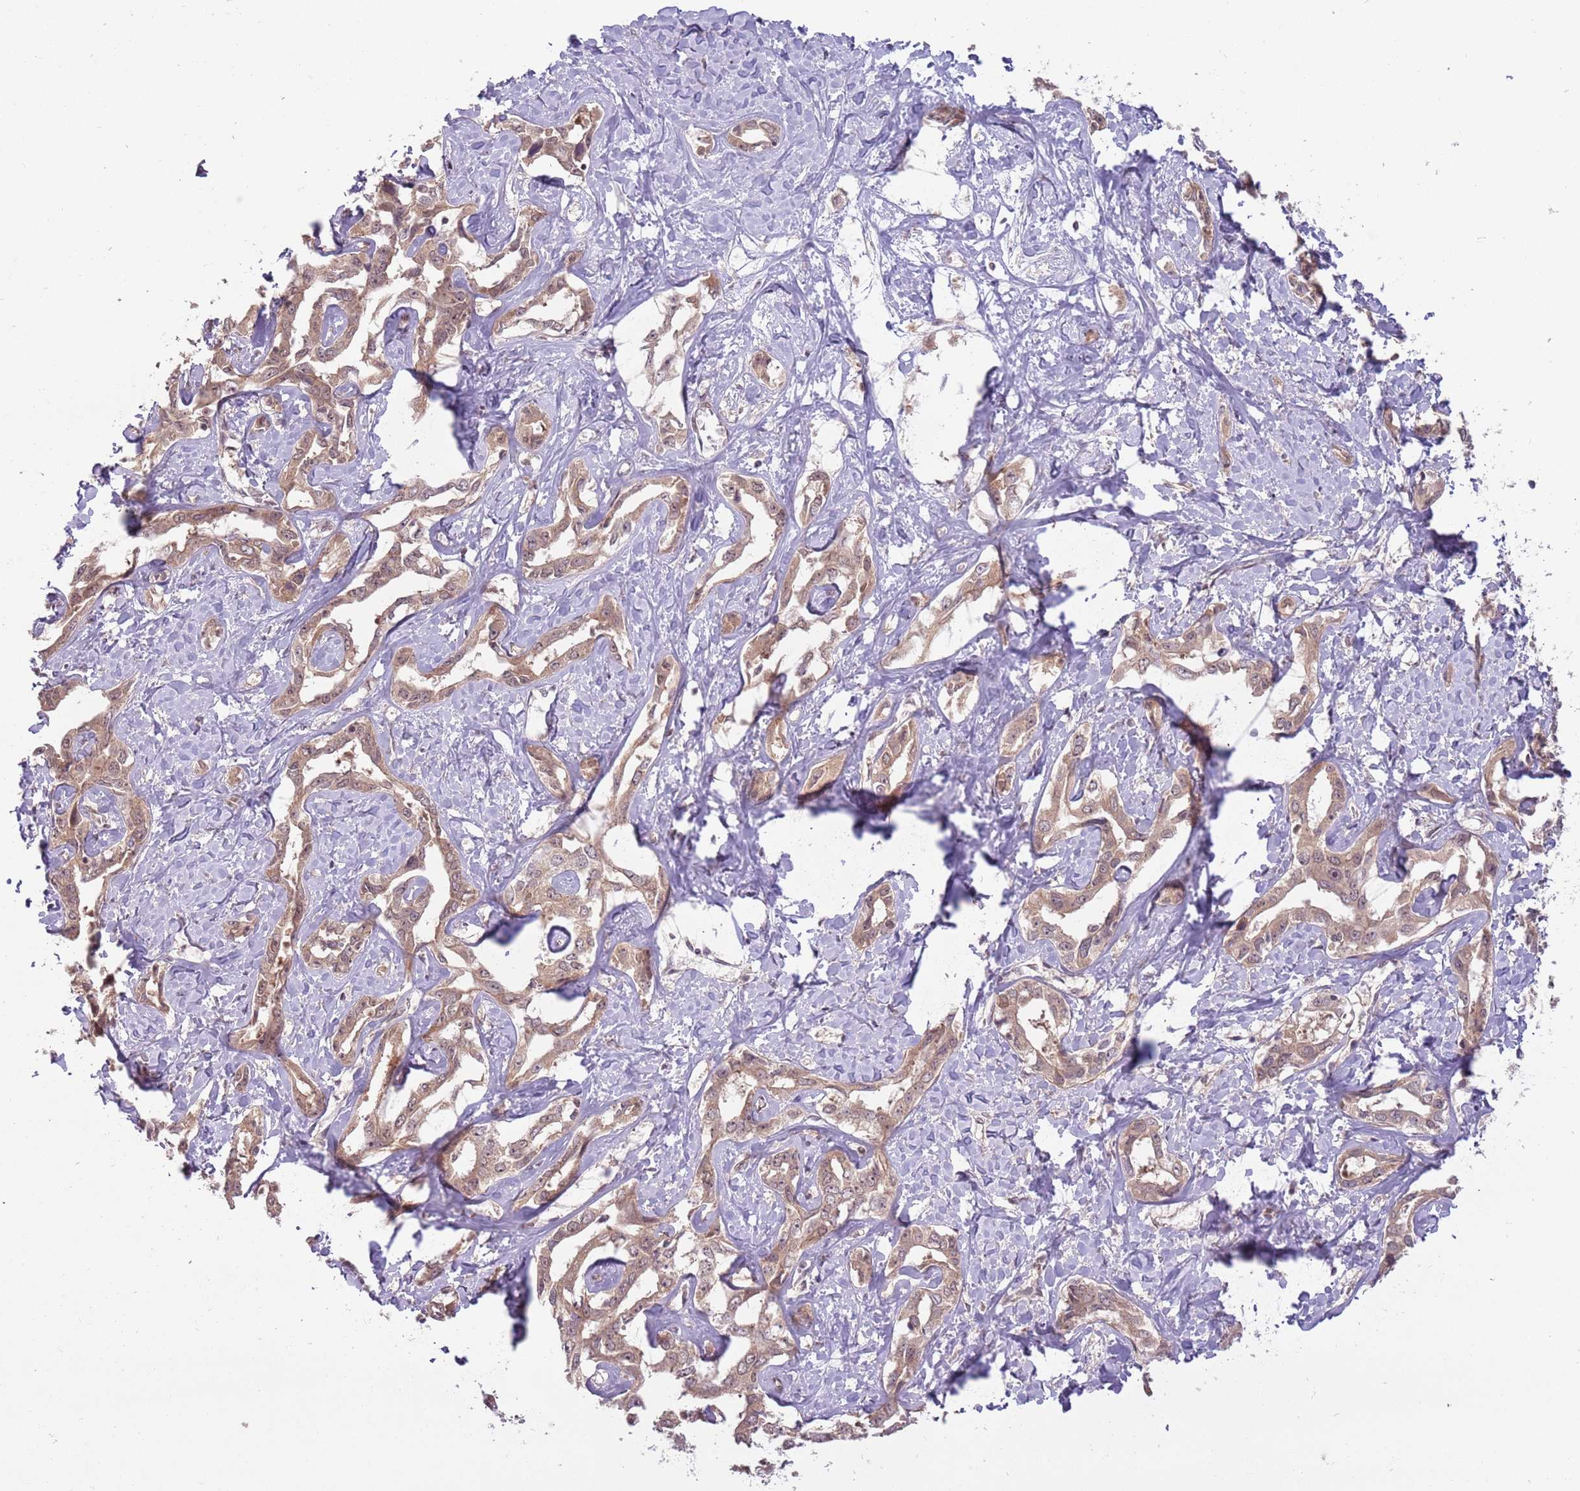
{"staining": {"intensity": "moderate", "quantity": ">75%", "location": "cytoplasmic/membranous"}, "tissue": "liver cancer", "cell_type": "Tumor cells", "image_type": "cancer", "snomed": [{"axis": "morphology", "description": "Cholangiocarcinoma"}, {"axis": "topography", "description": "Liver"}], "caption": "DAB immunohistochemical staining of human liver cancer (cholangiocarcinoma) shows moderate cytoplasmic/membranous protein expression in about >75% of tumor cells. (Brightfield microscopy of DAB IHC at high magnification).", "gene": "ADAMTS3", "patient": {"sex": "male", "age": 59}}